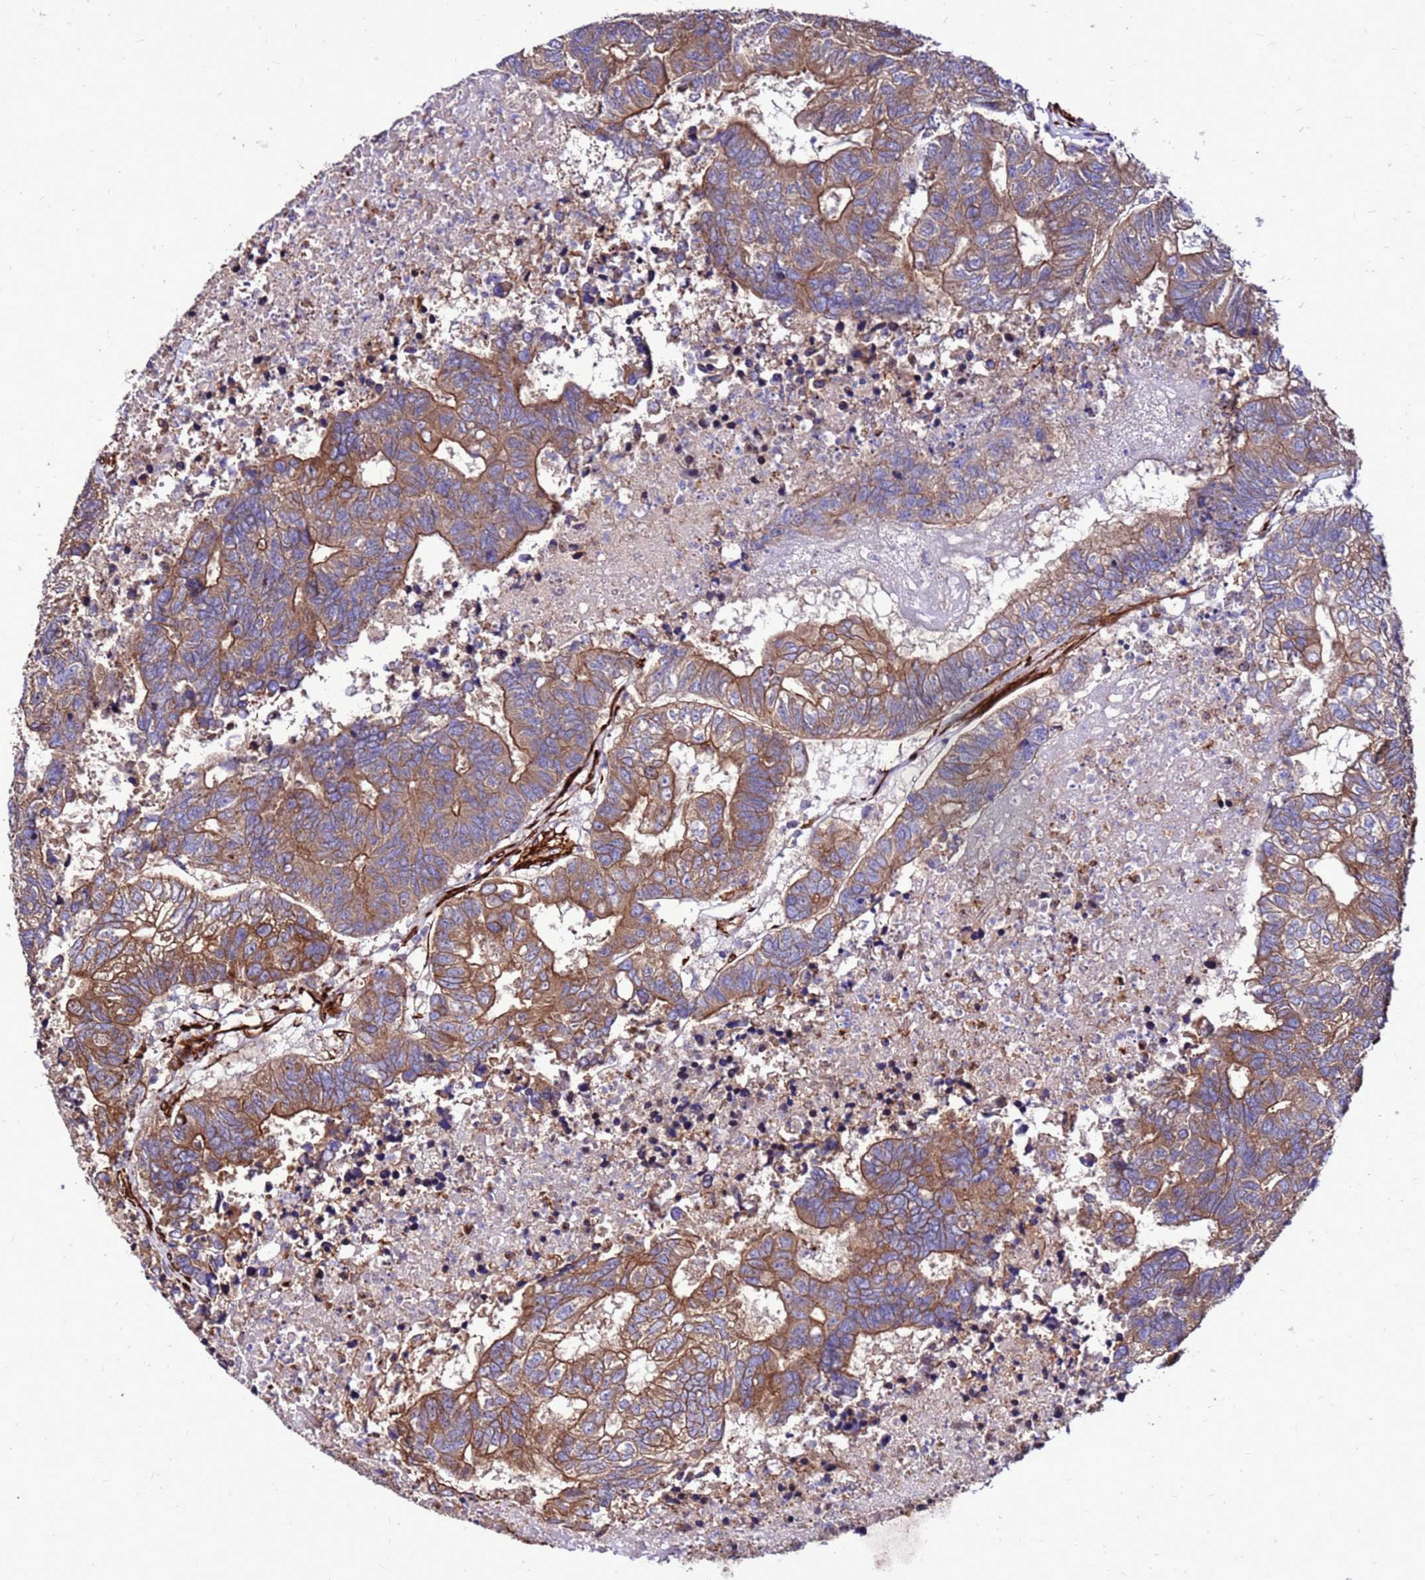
{"staining": {"intensity": "moderate", "quantity": ">75%", "location": "cytoplasmic/membranous"}, "tissue": "colorectal cancer", "cell_type": "Tumor cells", "image_type": "cancer", "snomed": [{"axis": "morphology", "description": "Adenocarcinoma, NOS"}, {"axis": "topography", "description": "Colon"}], "caption": "DAB immunohistochemical staining of human colorectal adenocarcinoma shows moderate cytoplasmic/membranous protein staining in approximately >75% of tumor cells. The staining was performed using DAB to visualize the protein expression in brown, while the nuclei were stained in blue with hematoxylin (Magnification: 20x).", "gene": "EI24", "patient": {"sex": "female", "age": 48}}